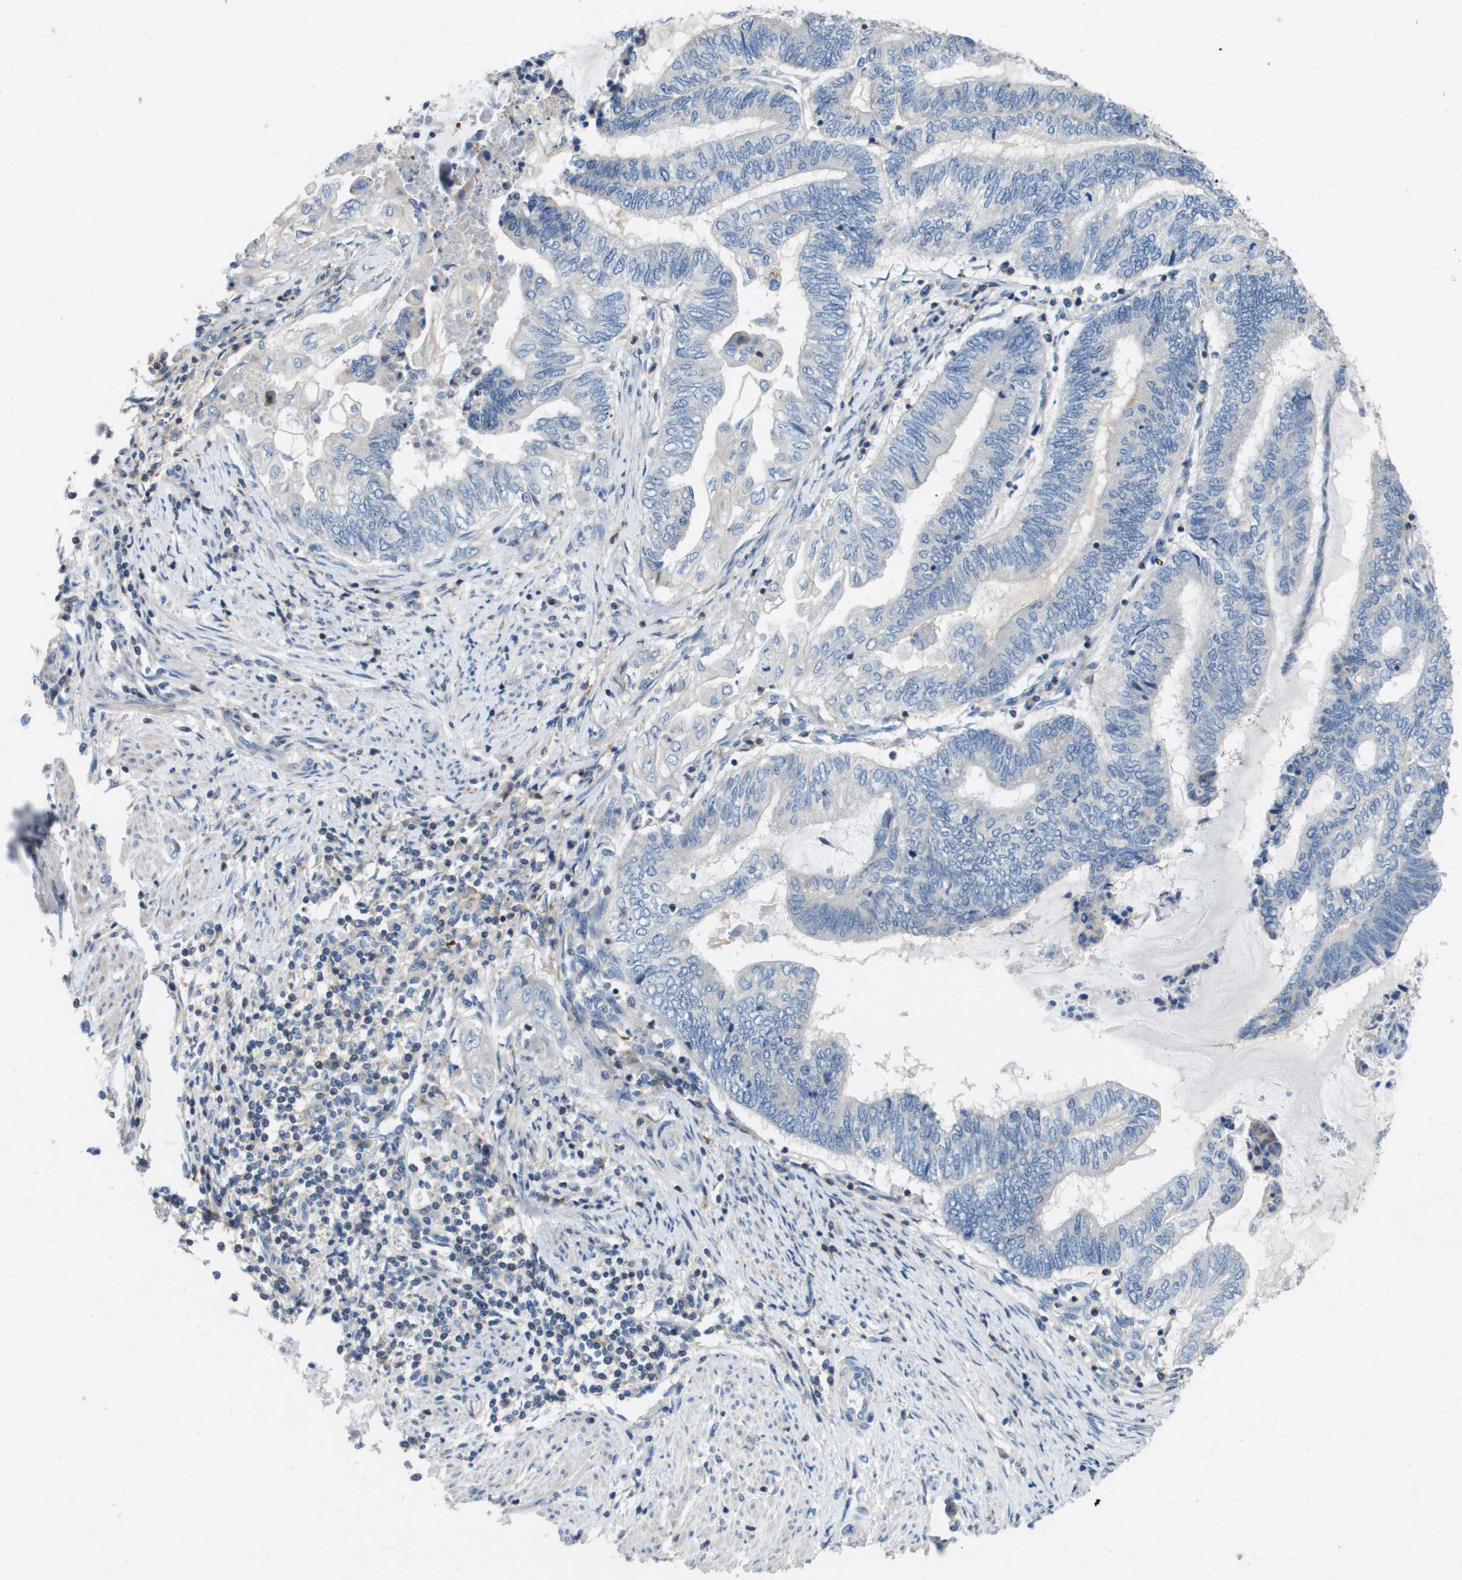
{"staining": {"intensity": "negative", "quantity": "none", "location": "none"}, "tissue": "endometrial cancer", "cell_type": "Tumor cells", "image_type": "cancer", "snomed": [{"axis": "morphology", "description": "Adenocarcinoma, NOS"}, {"axis": "topography", "description": "Uterus"}, {"axis": "topography", "description": "Endometrium"}], "caption": "Micrograph shows no protein positivity in tumor cells of adenocarcinoma (endometrial) tissue.", "gene": "SCN4B", "patient": {"sex": "female", "age": 70}}